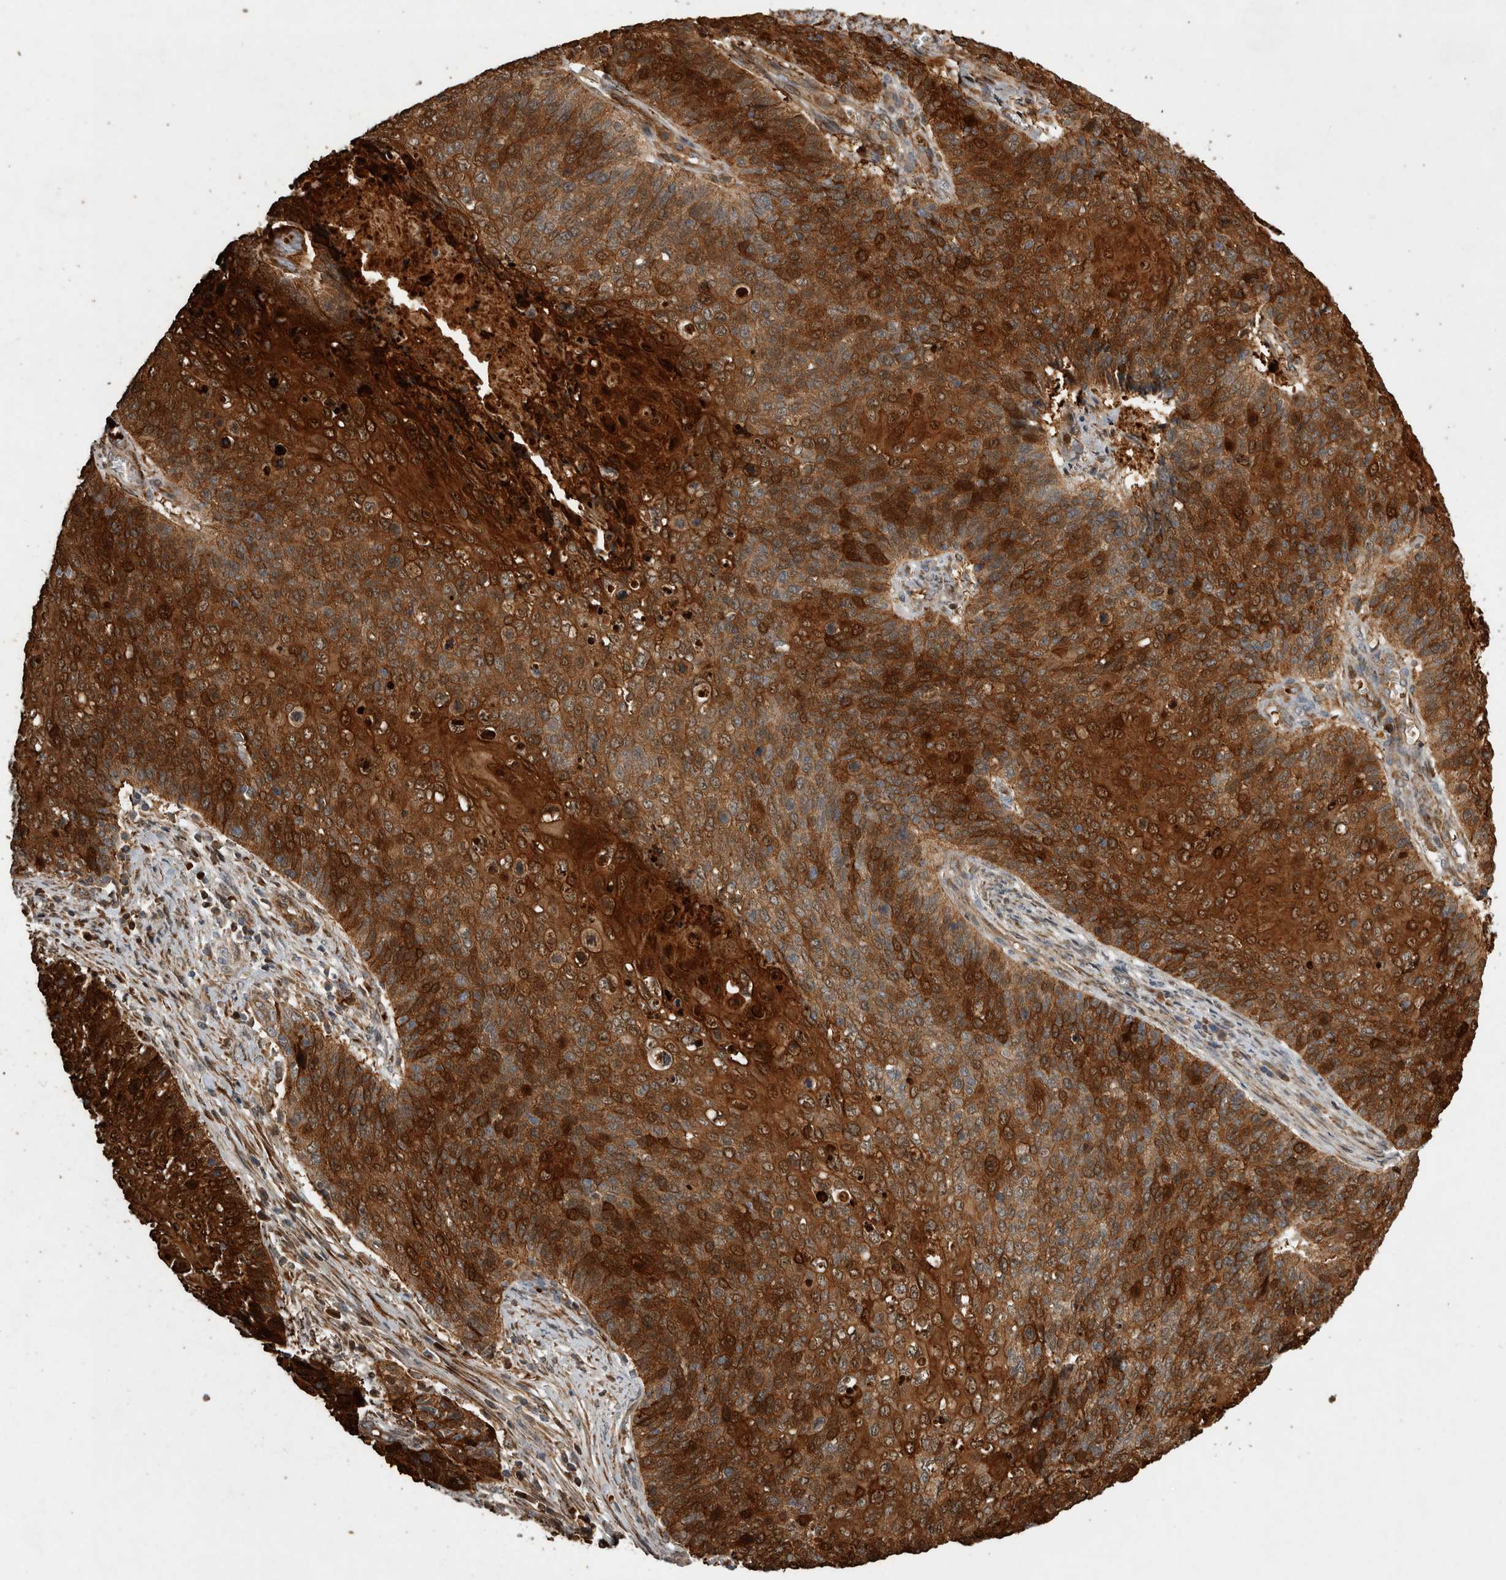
{"staining": {"intensity": "strong", "quantity": ">75%", "location": "cytoplasmic/membranous"}, "tissue": "cervical cancer", "cell_type": "Tumor cells", "image_type": "cancer", "snomed": [{"axis": "morphology", "description": "Squamous cell carcinoma, NOS"}, {"axis": "topography", "description": "Cervix"}], "caption": "Cervical squamous cell carcinoma tissue reveals strong cytoplasmic/membranous staining in about >75% of tumor cells, visualized by immunohistochemistry.", "gene": "MPDZ", "patient": {"sex": "female", "age": 39}}